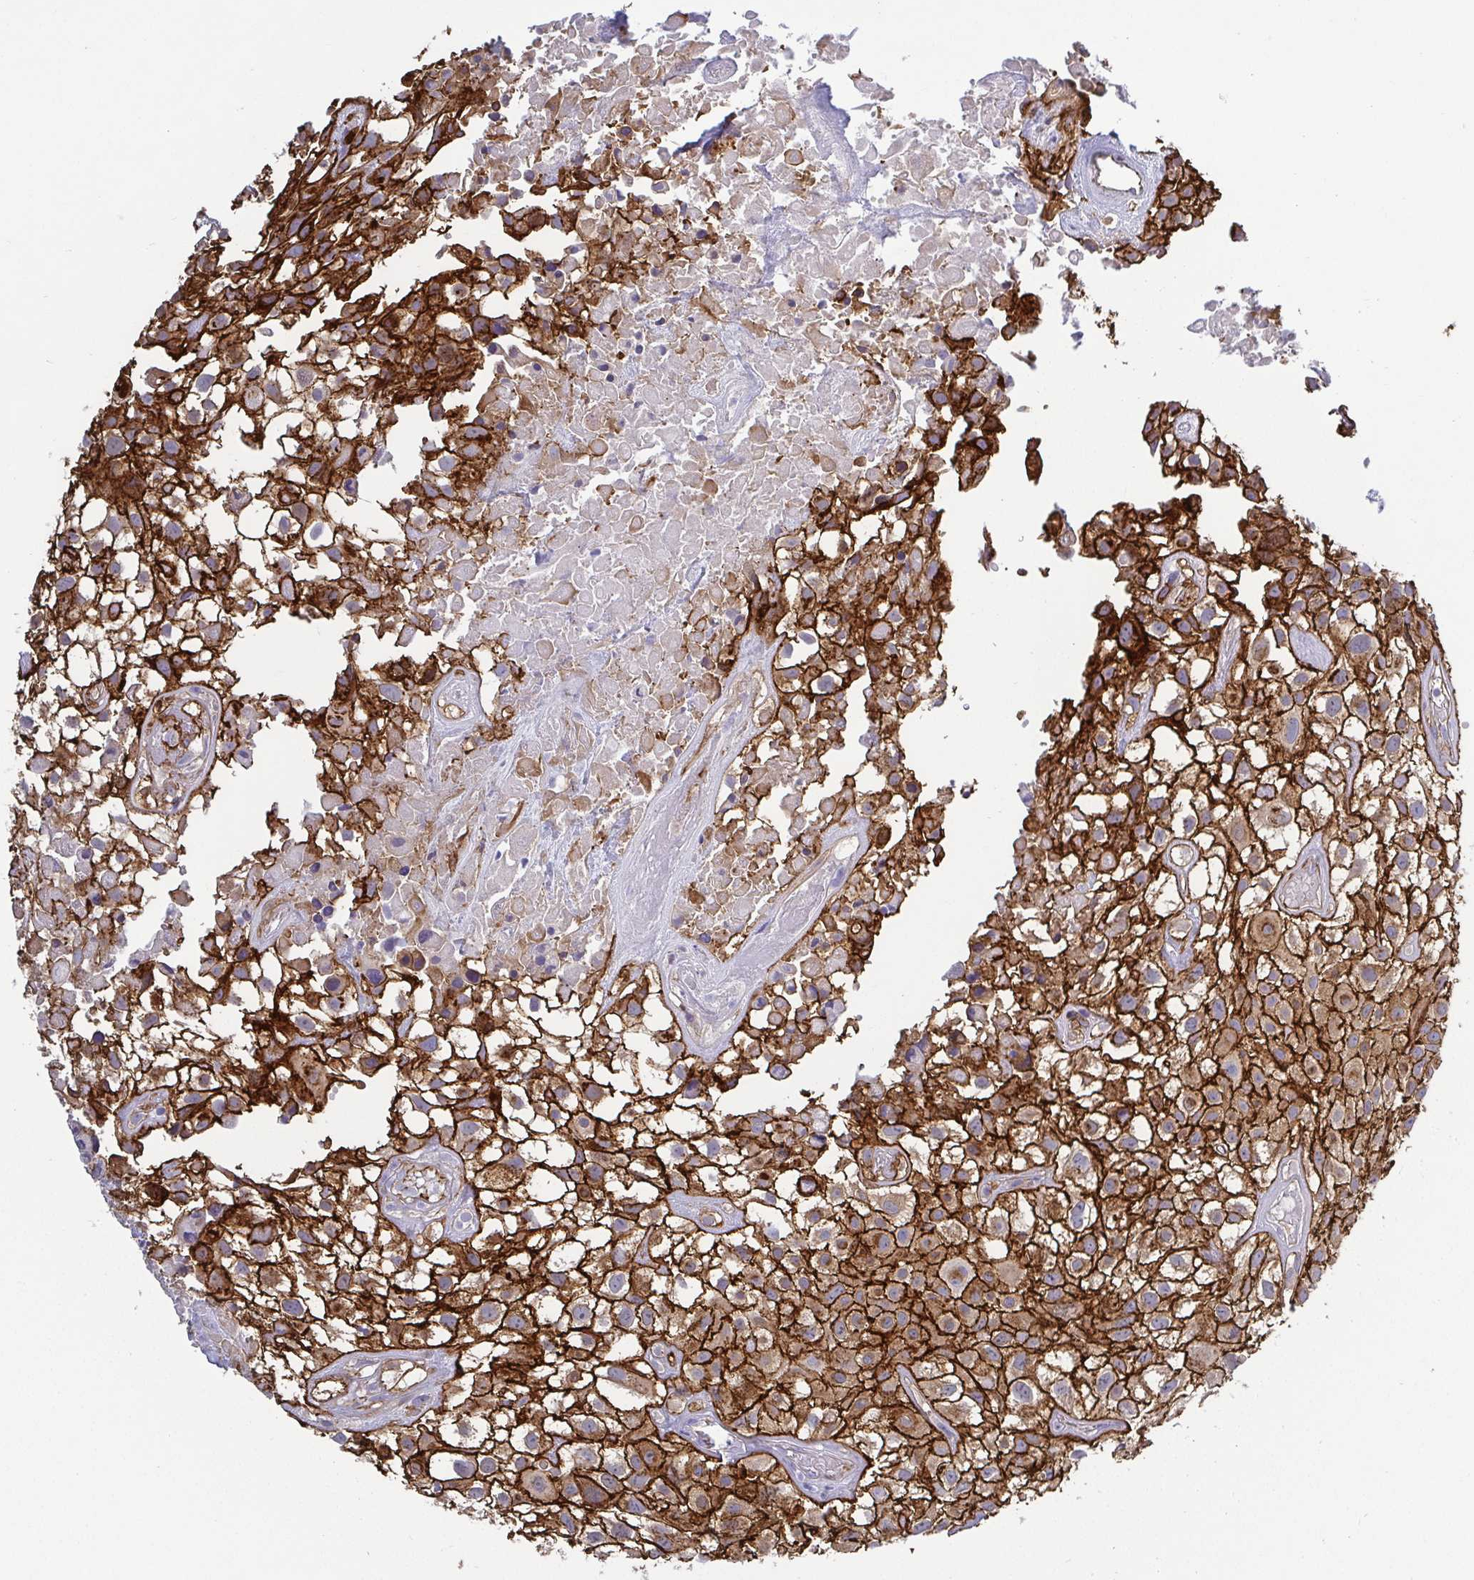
{"staining": {"intensity": "strong", "quantity": ">75%", "location": "cytoplasmic/membranous"}, "tissue": "urothelial cancer", "cell_type": "Tumor cells", "image_type": "cancer", "snomed": [{"axis": "morphology", "description": "Urothelial carcinoma, High grade"}, {"axis": "topography", "description": "Urinary bladder"}], "caption": "Strong cytoplasmic/membranous positivity is present in approximately >75% of tumor cells in urothelial cancer. The protein is shown in brown color, while the nuclei are stained blue.", "gene": "LIMA1", "patient": {"sex": "male", "age": 56}}